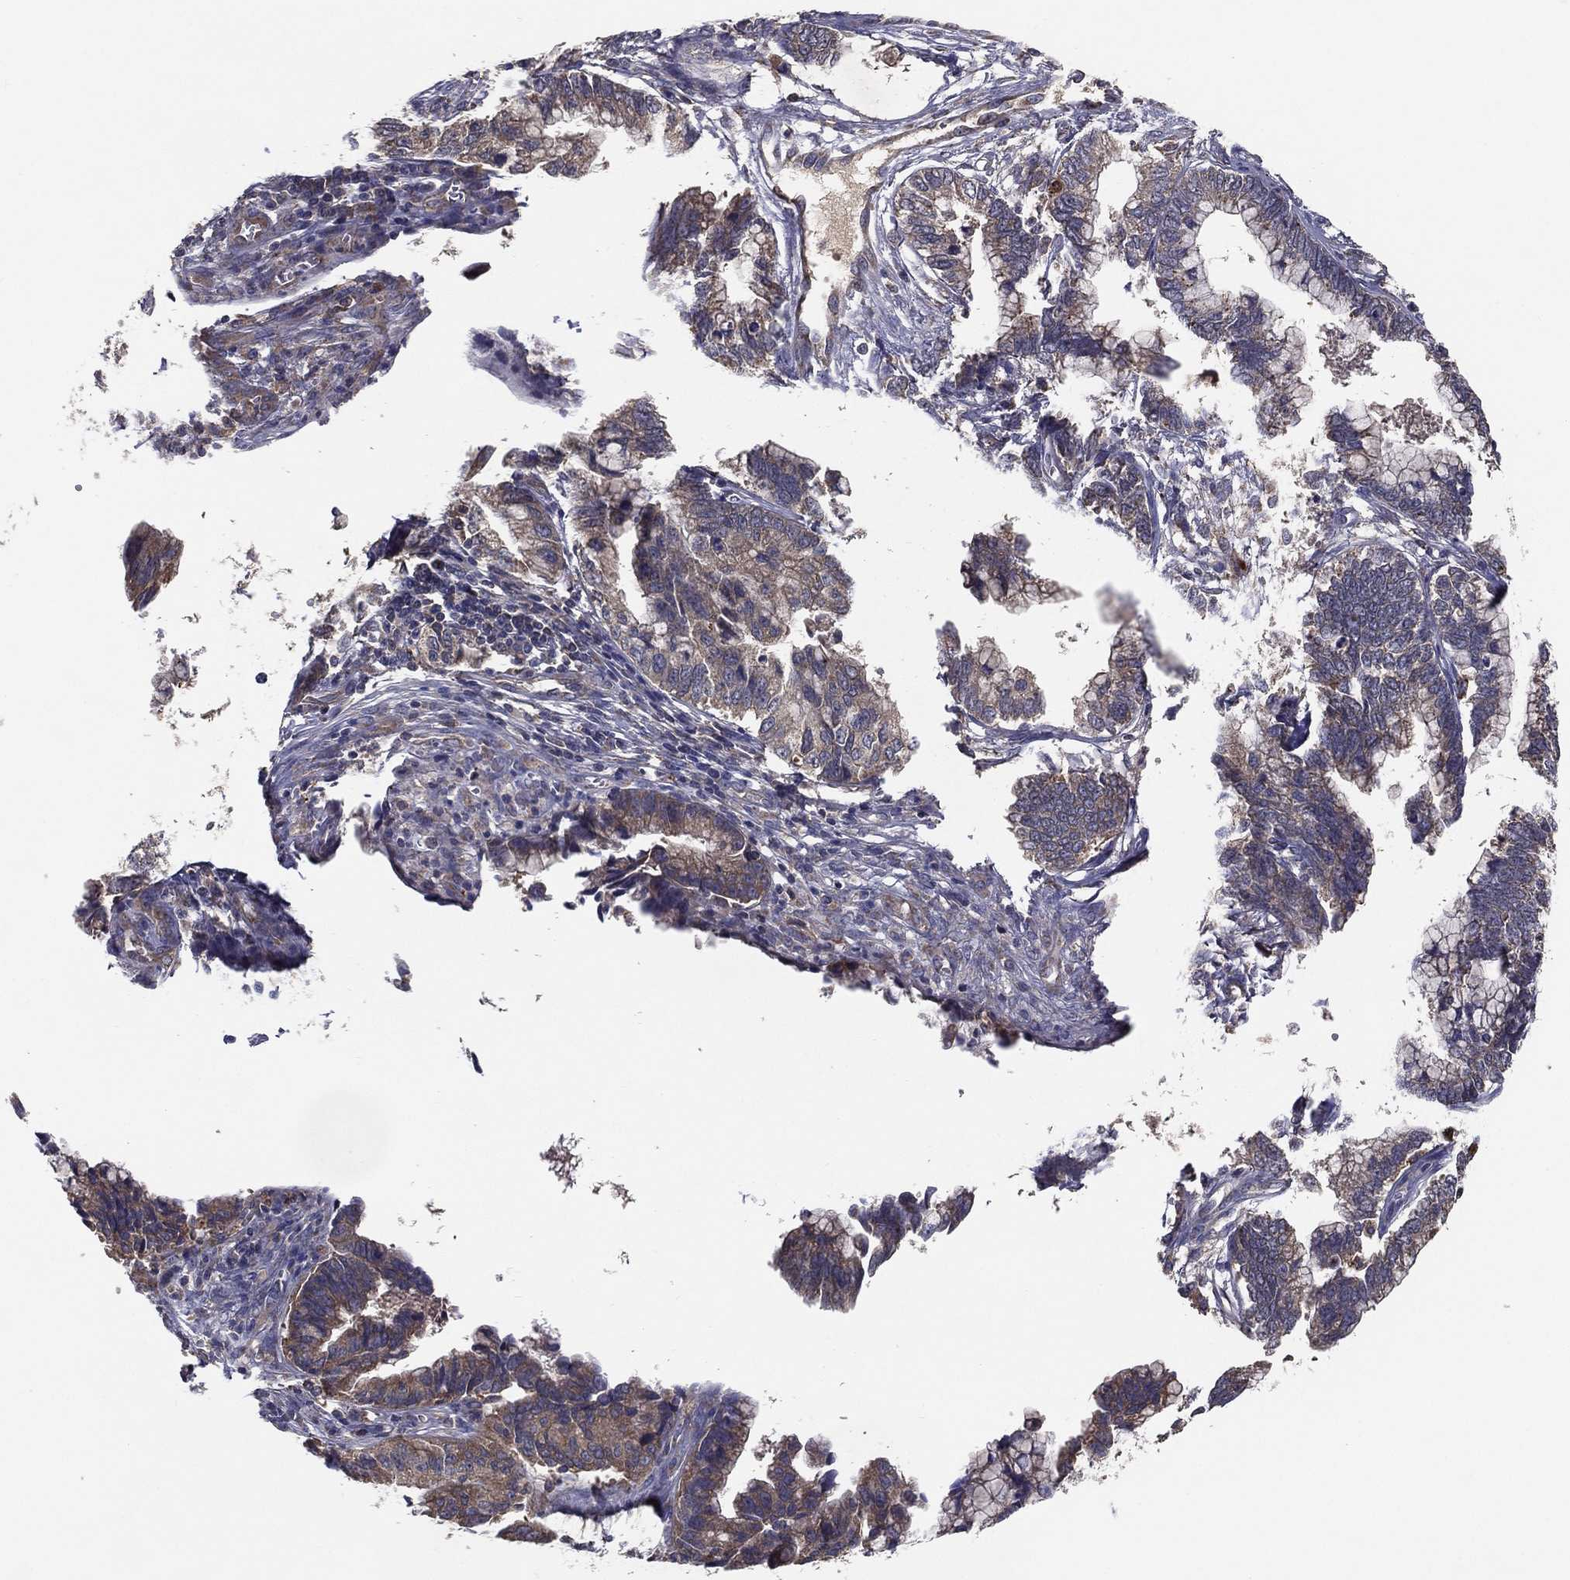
{"staining": {"intensity": "weak", "quantity": "<25%", "location": "cytoplasmic/membranous"}, "tissue": "cervical cancer", "cell_type": "Tumor cells", "image_type": "cancer", "snomed": [{"axis": "morphology", "description": "Adenocarcinoma, NOS"}, {"axis": "topography", "description": "Cervix"}], "caption": "An IHC photomicrograph of adenocarcinoma (cervical) is shown. There is no staining in tumor cells of adenocarcinoma (cervical).", "gene": "MT-ND1", "patient": {"sex": "female", "age": 44}}